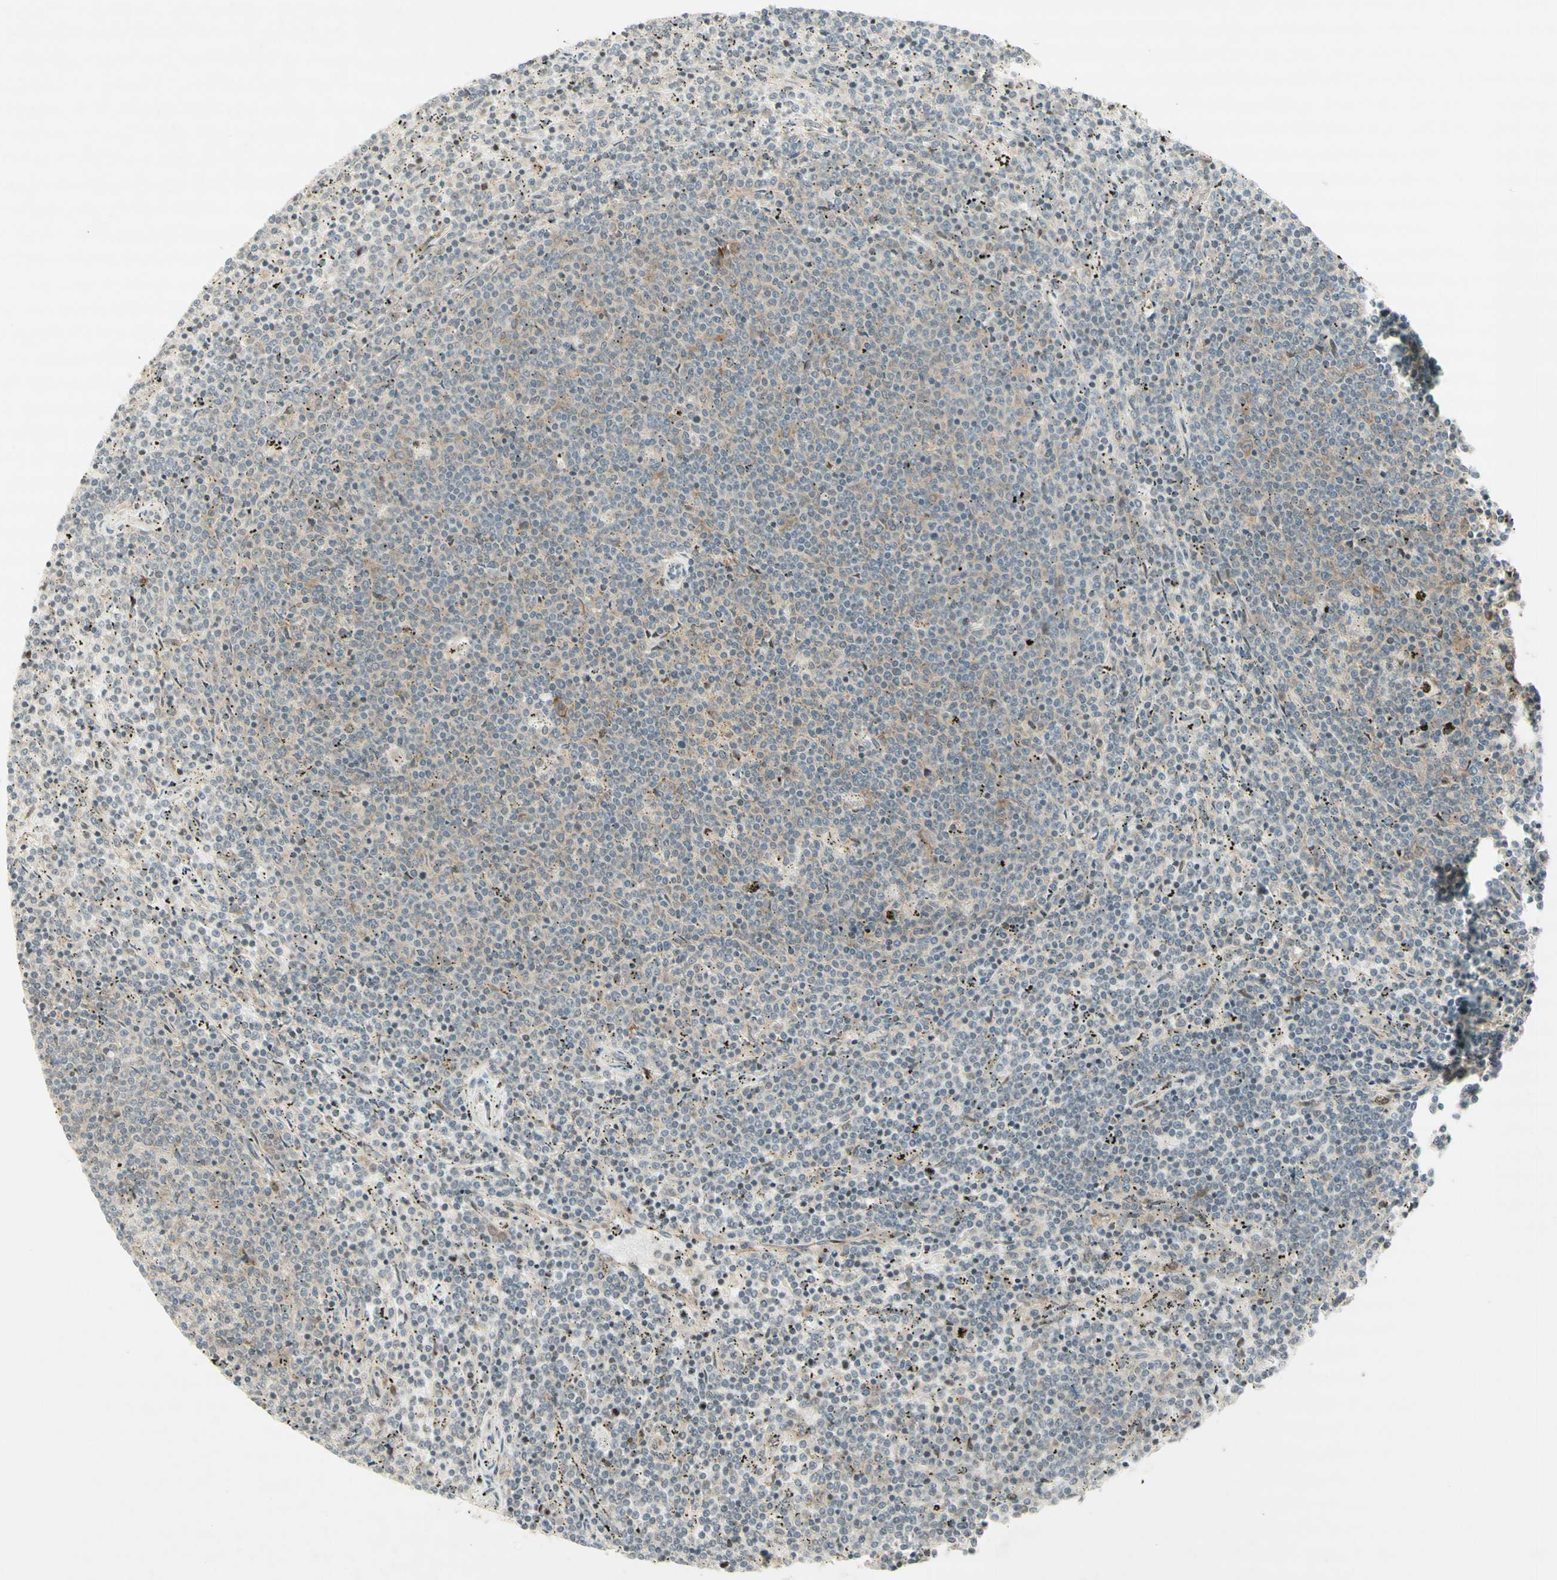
{"staining": {"intensity": "moderate", "quantity": "<25%", "location": "cytoplasmic/membranous"}, "tissue": "lymphoma", "cell_type": "Tumor cells", "image_type": "cancer", "snomed": [{"axis": "morphology", "description": "Malignant lymphoma, non-Hodgkin's type, Low grade"}, {"axis": "topography", "description": "Spleen"}], "caption": "Lymphoma tissue demonstrates moderate cytoplasmic/membranous staining in about <25% of tumor cells, visualized by immunohistochemistry.", "gene": "ETF1", "patient": {"sex": "female", "age": 50}}